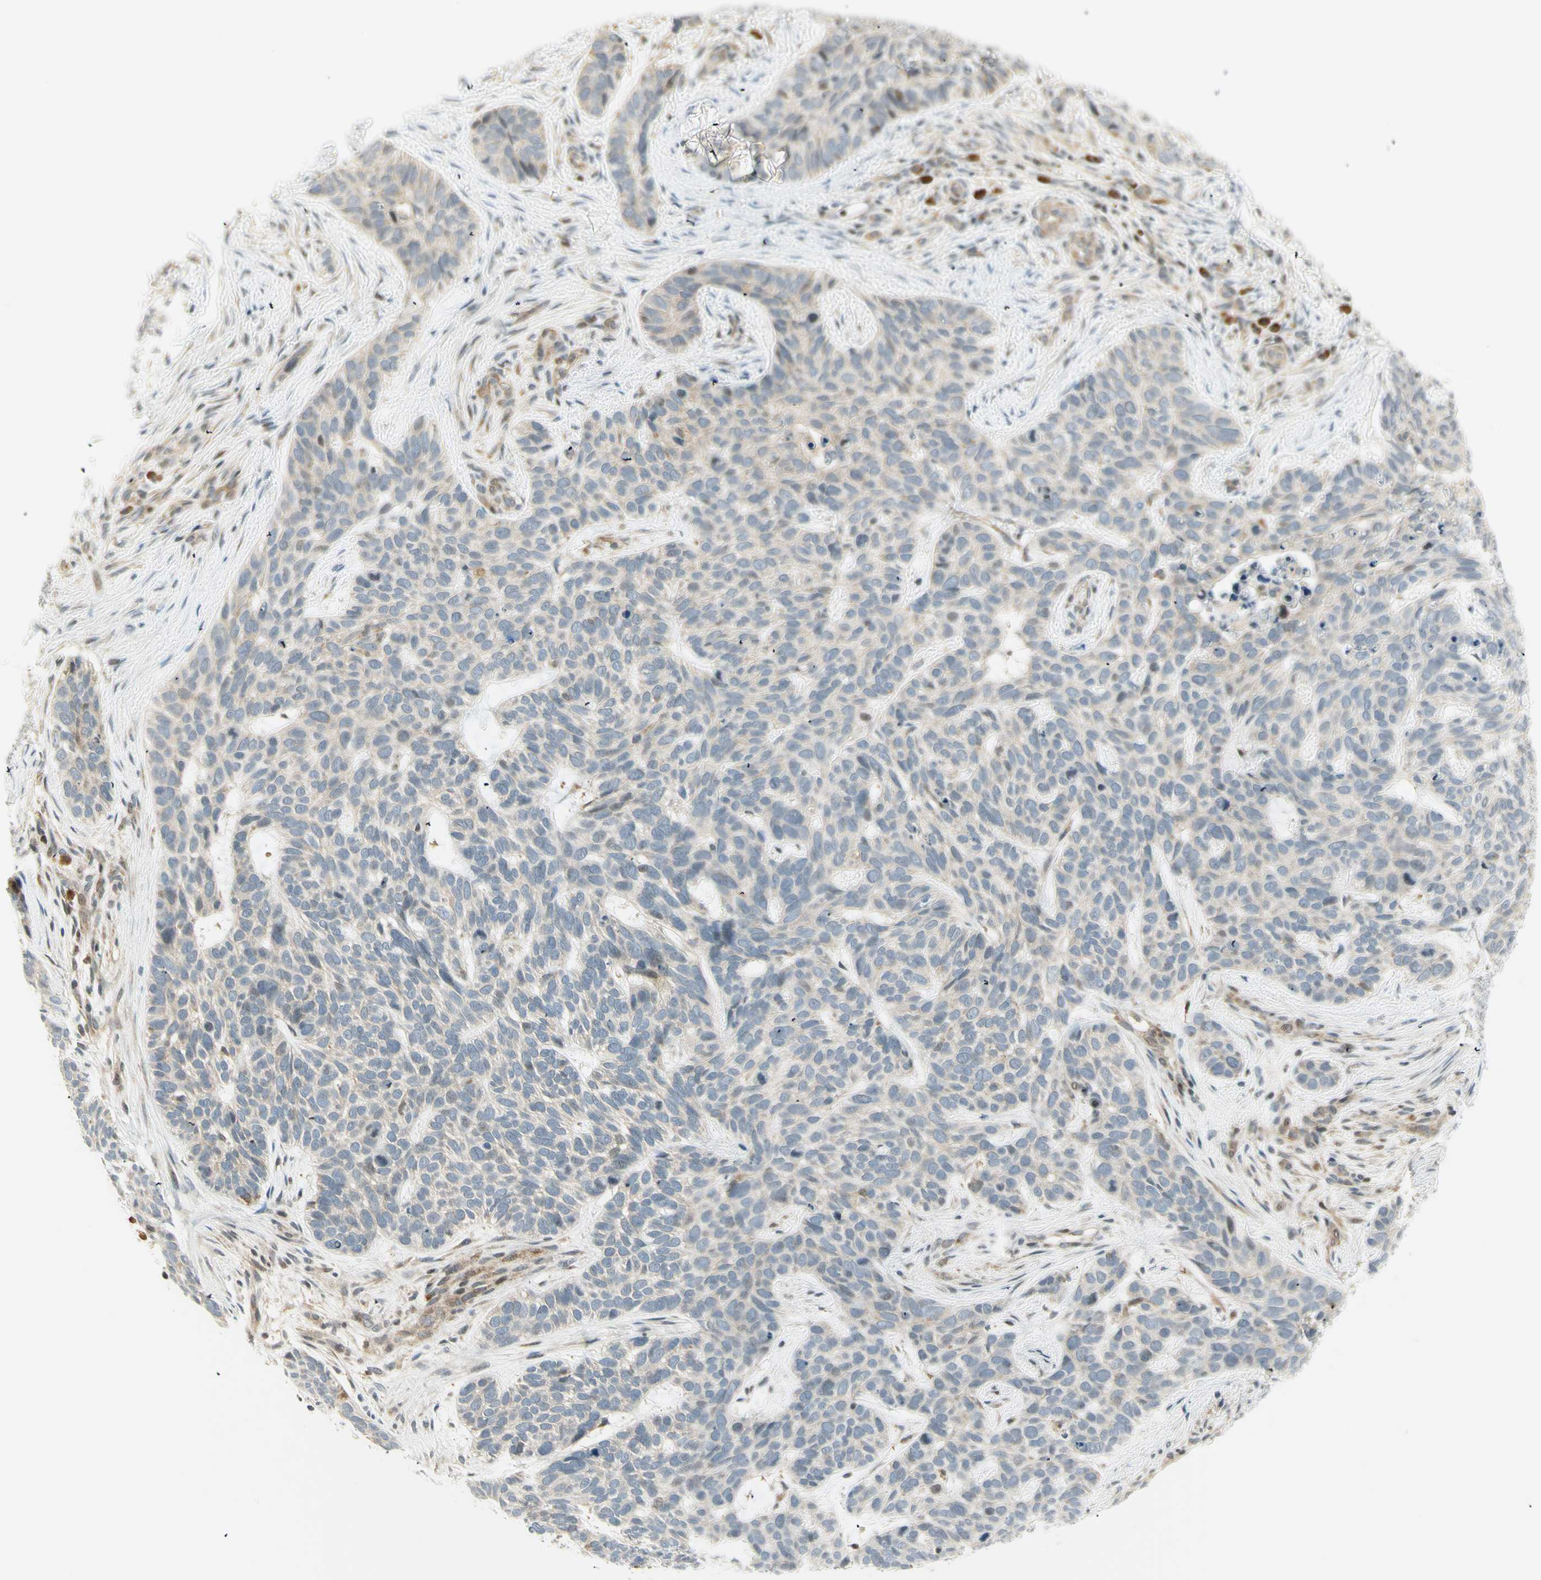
{"staining": {"intensity": "negative", "quantity": "none", "location": "none"}, "tissue": "skin cancer", "cell_type": "Tumor cells", "image_type": "cancer", "snomed": [{"axis": "morphology", "description": "Basal cell carcinoma"}, {"axis": "topography", "description": "Skin"}], "caption": "IHC of human basal cell carcinoma (skin) reveals no expression in tumor cells.", "gene": "TPT1", "patient": {"sex": "male", "age": 87}}